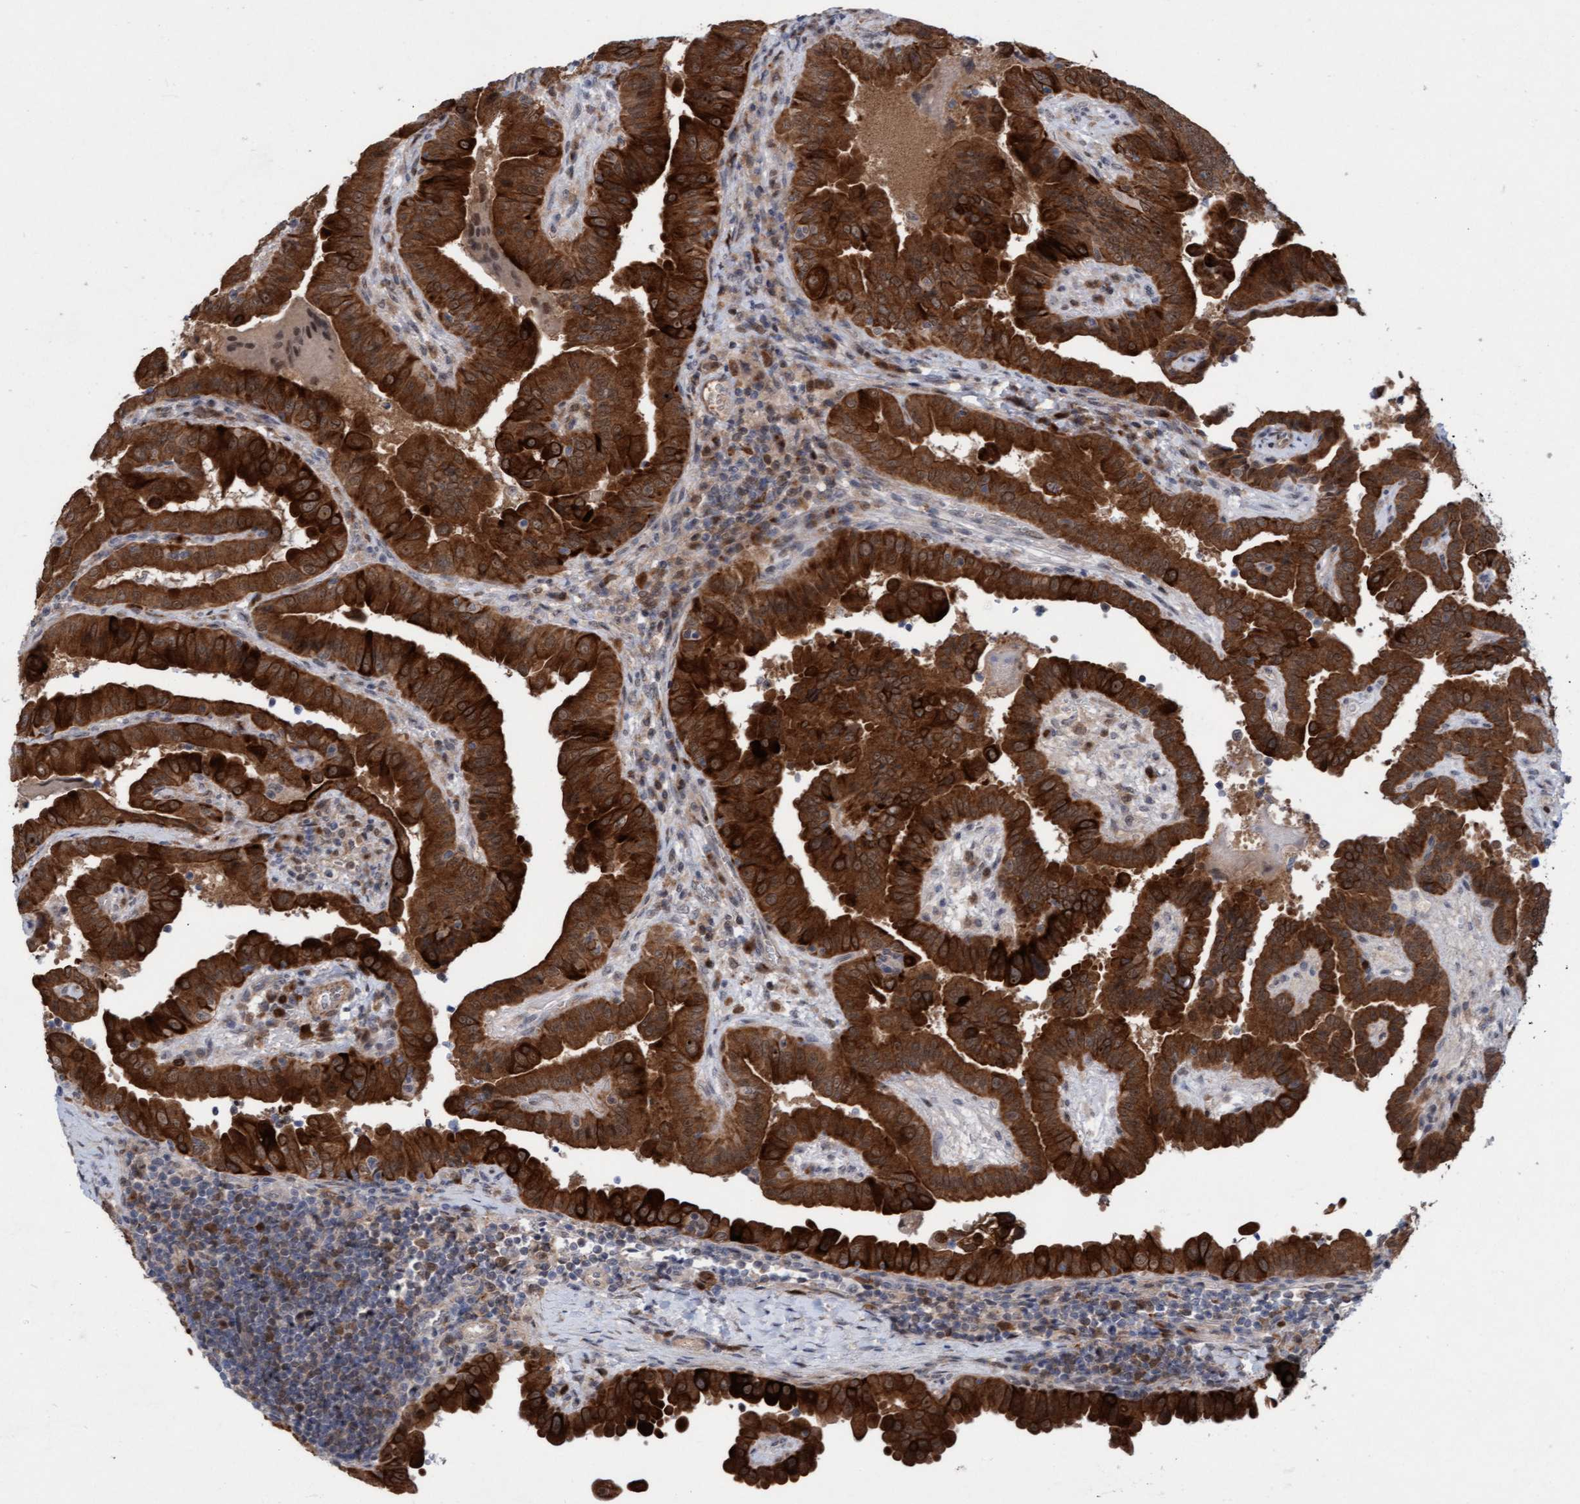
{"staining": {"intensity": "strong", "quantity": ">75%", "location": "cytoplasmic/membranous,nuclear"}, "tissue": "thyroid cancer", "cell_type": "Tumor cells", "image_type": "cancer", "snomed": [{"axis": "morphology", "description": "Papillary adenocarcinoma, NOS"}, {"axis": "topography", "description": "Thyroid gland"}], "caption": "There is high levels of strong cytoplasmic/membranous and nuclear expression in tumor cells of papillary adenocarcinoma (thyroid), as demonstrated by immunohistochemical staining (brown color).", "gene": "RAP1GAP2", "patient": {"sex": "male", "age": 33}}